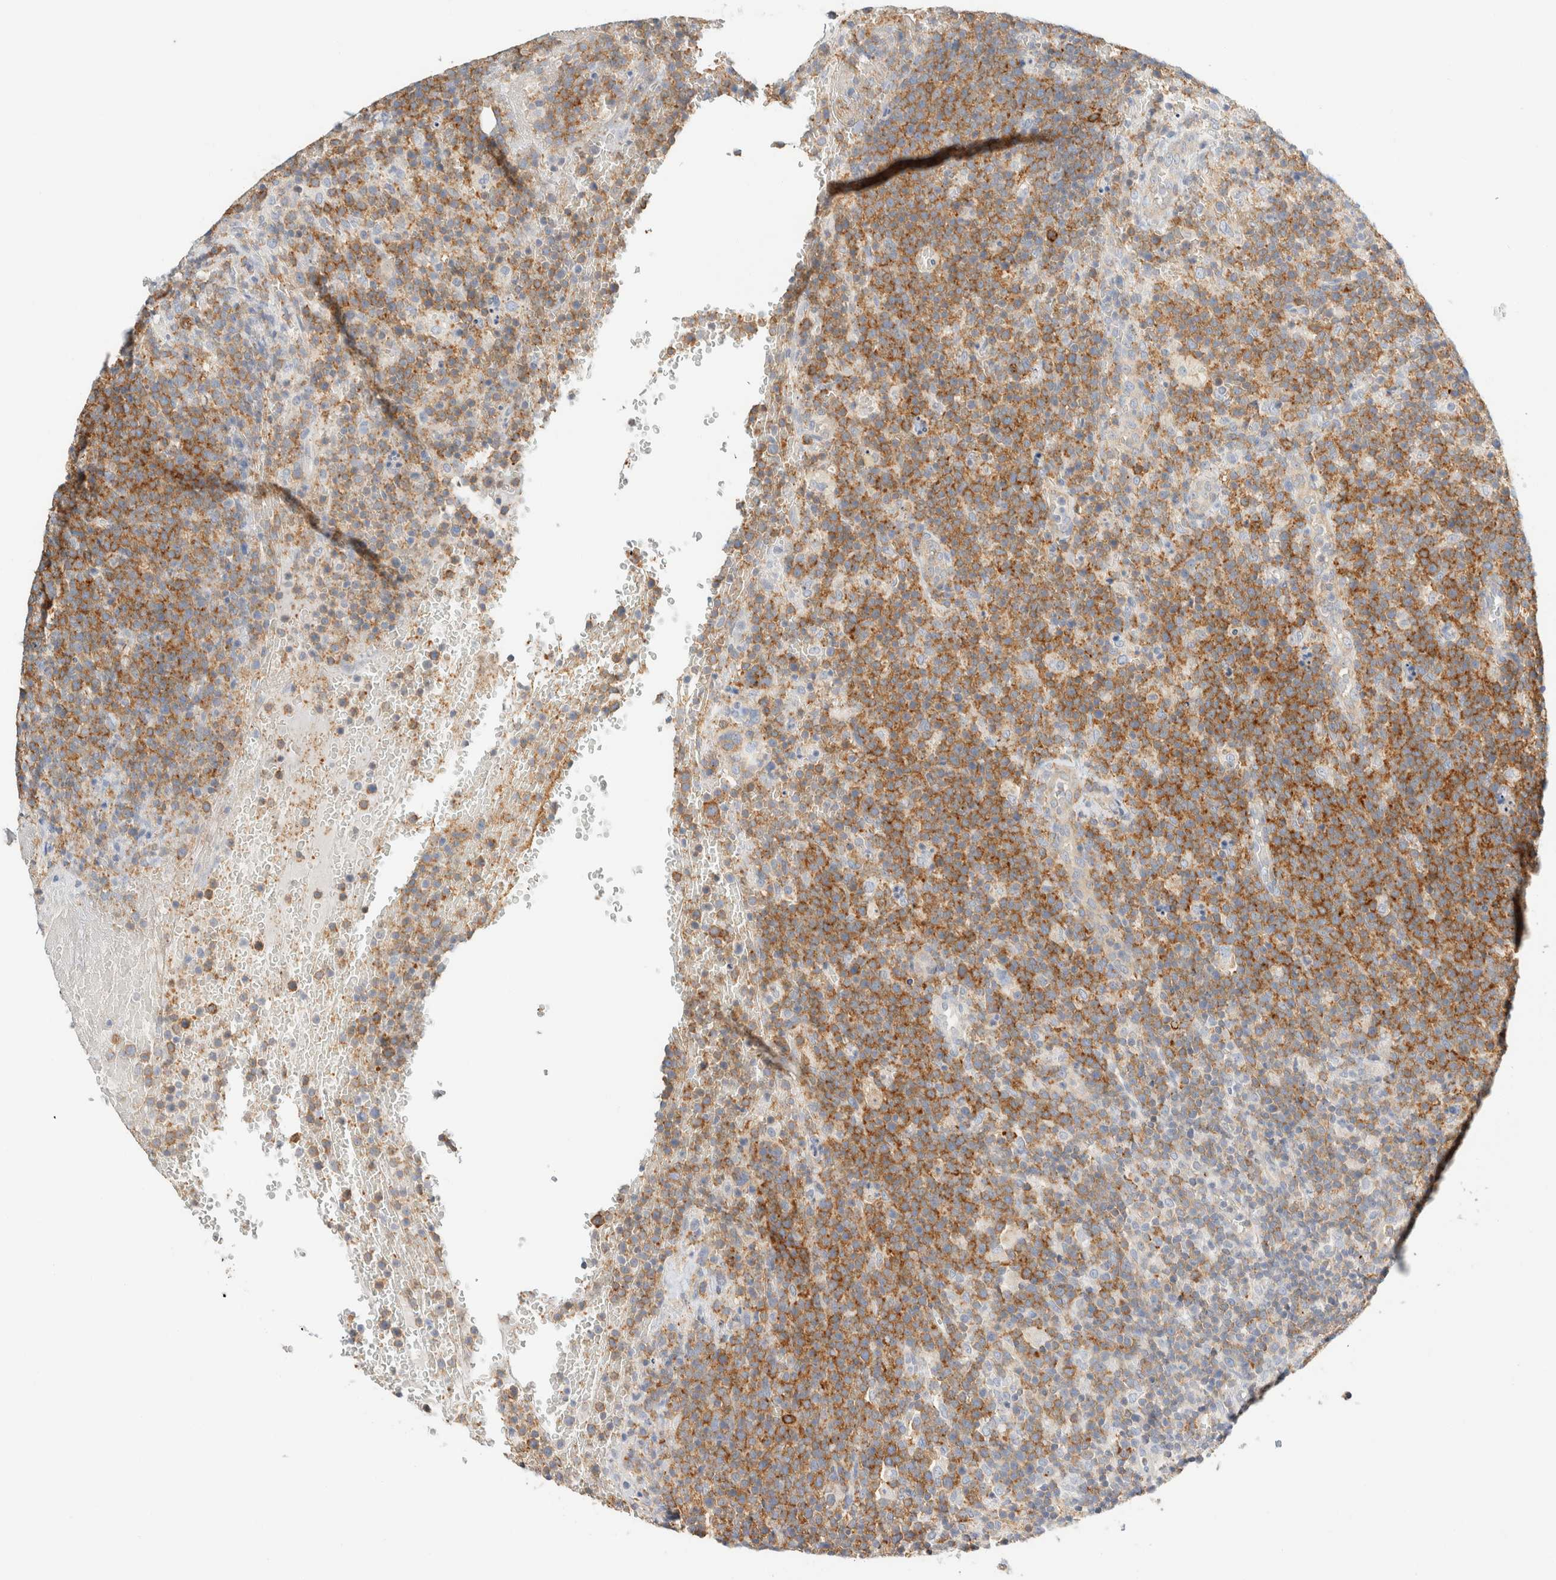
{"staining": {"intensity": "moderate", "quantity": ">75%", "location": "cytoplasmic/membranous"}, "tissue": "lymphoma", "cell_type": "Tumor cells", "image_type": "cancer", "snomed": [{"axis": "morphology", "description": "Malignant lymphoma, non-Hodgkin's type, High grade"}, {"axis": "topography", "description": "Lymph node"}], "caption": "Immunohistochemical staining of human high-grade malignant lymphoma, non-Hodgkin's type demonstrates moderate cytoplasmic/membranous protein staining in approximately >75% of tumor cells. (IHC, brightfield microscopy, high magnification).", "gene": "SH3GLB2", "patient": {"sex": "male", "age": 61}}